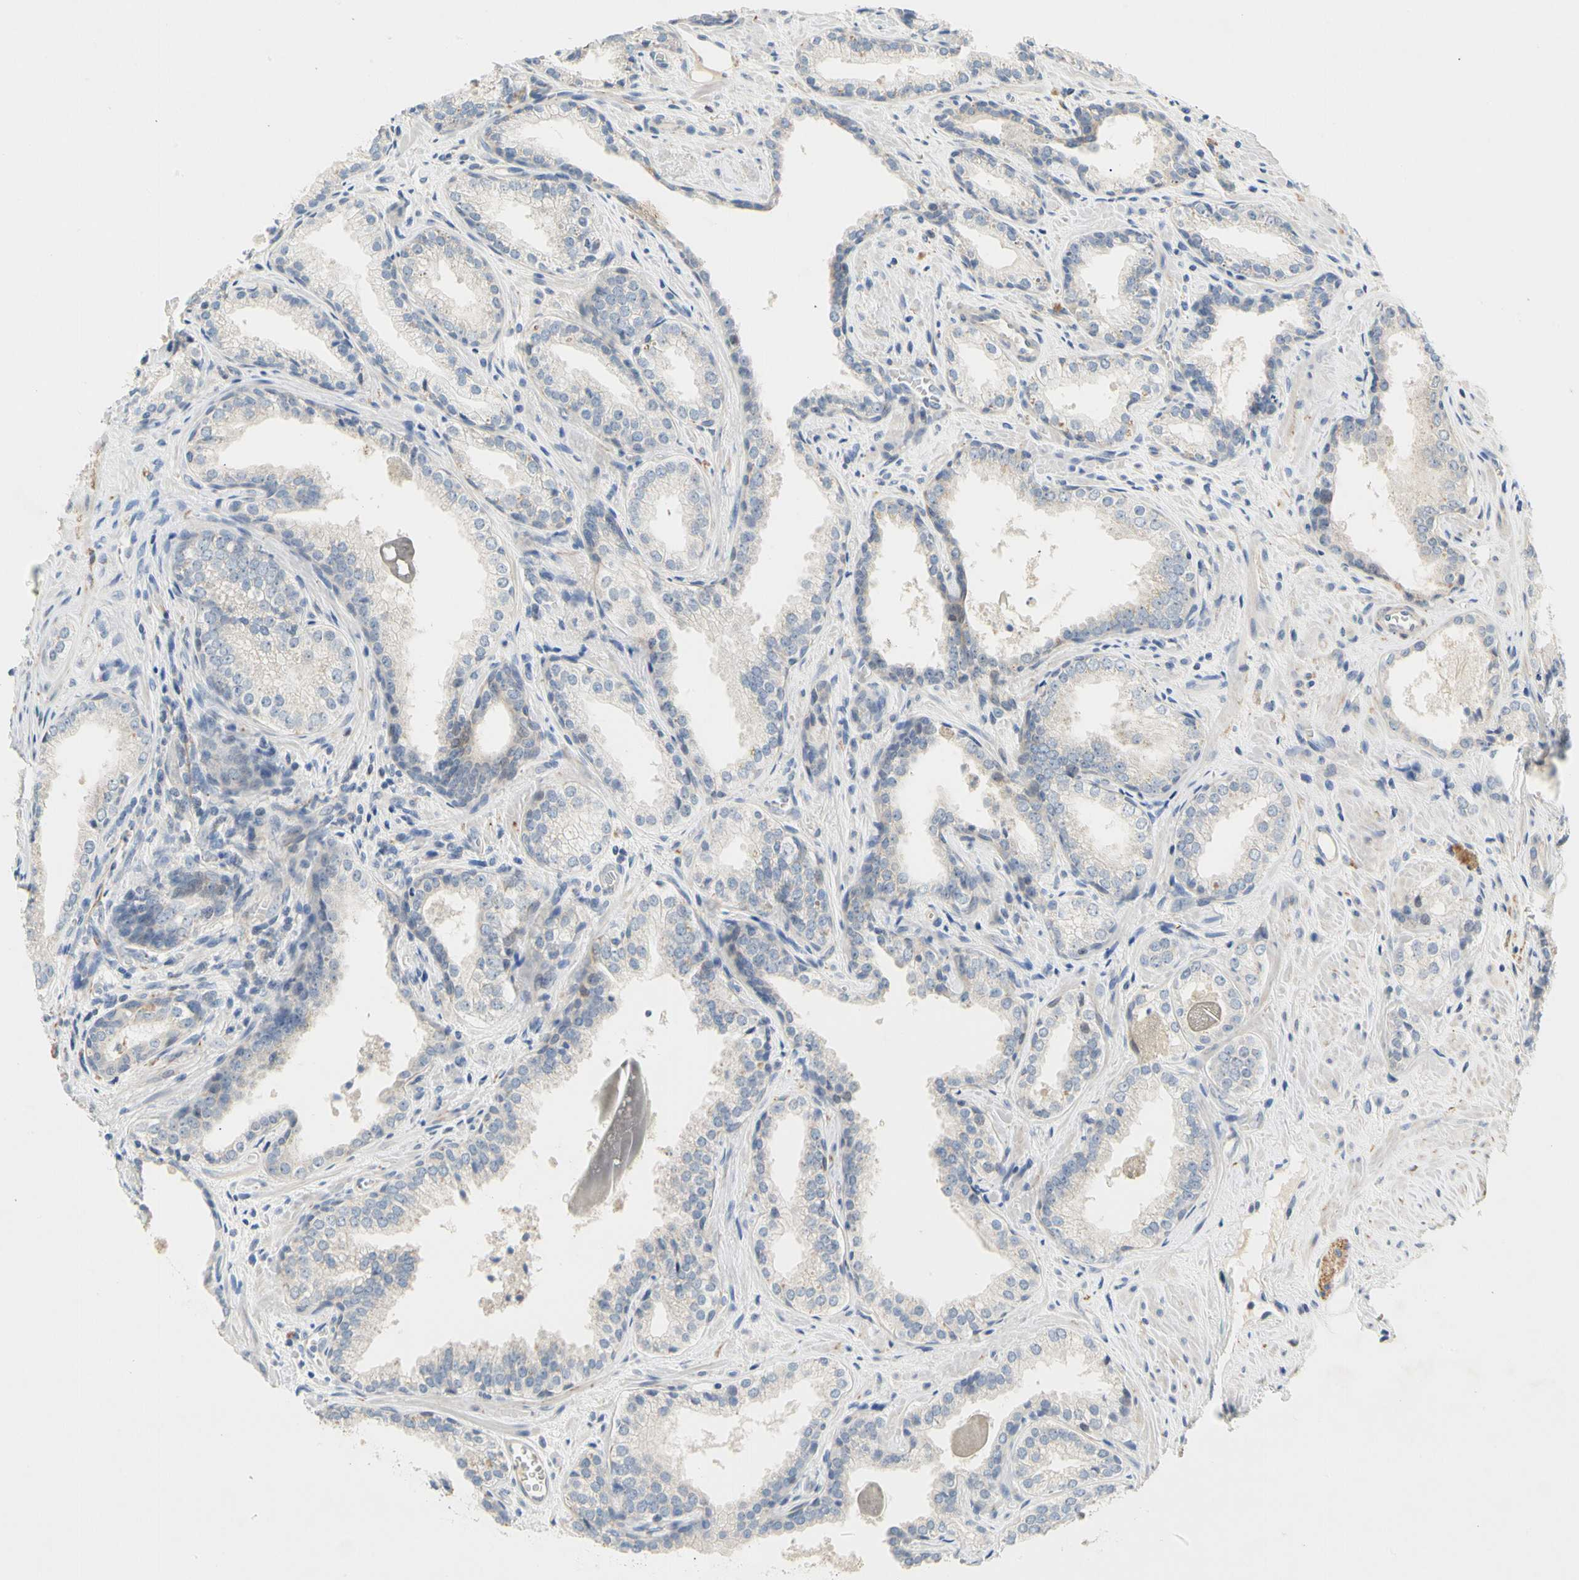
{"staining": {"intensity": "negative", "quantity": "none", "location": "none"}, "tissue": "prostate cancer", "cell_type": "Tumor cells", "image_type": "cancer", "snomed": [{"axis": "morphology", "description": "Adenocarcinoma, Low grade"}, {"axis": "topography", "description": "Prostate"}], "caption": "A high-resolution micrograph shows IHC staining of prostate cancer, which exhibits no significant staining in tumor cells.", "gene": "CCM2L", "patient": {"sex": "male", "age": 60}}